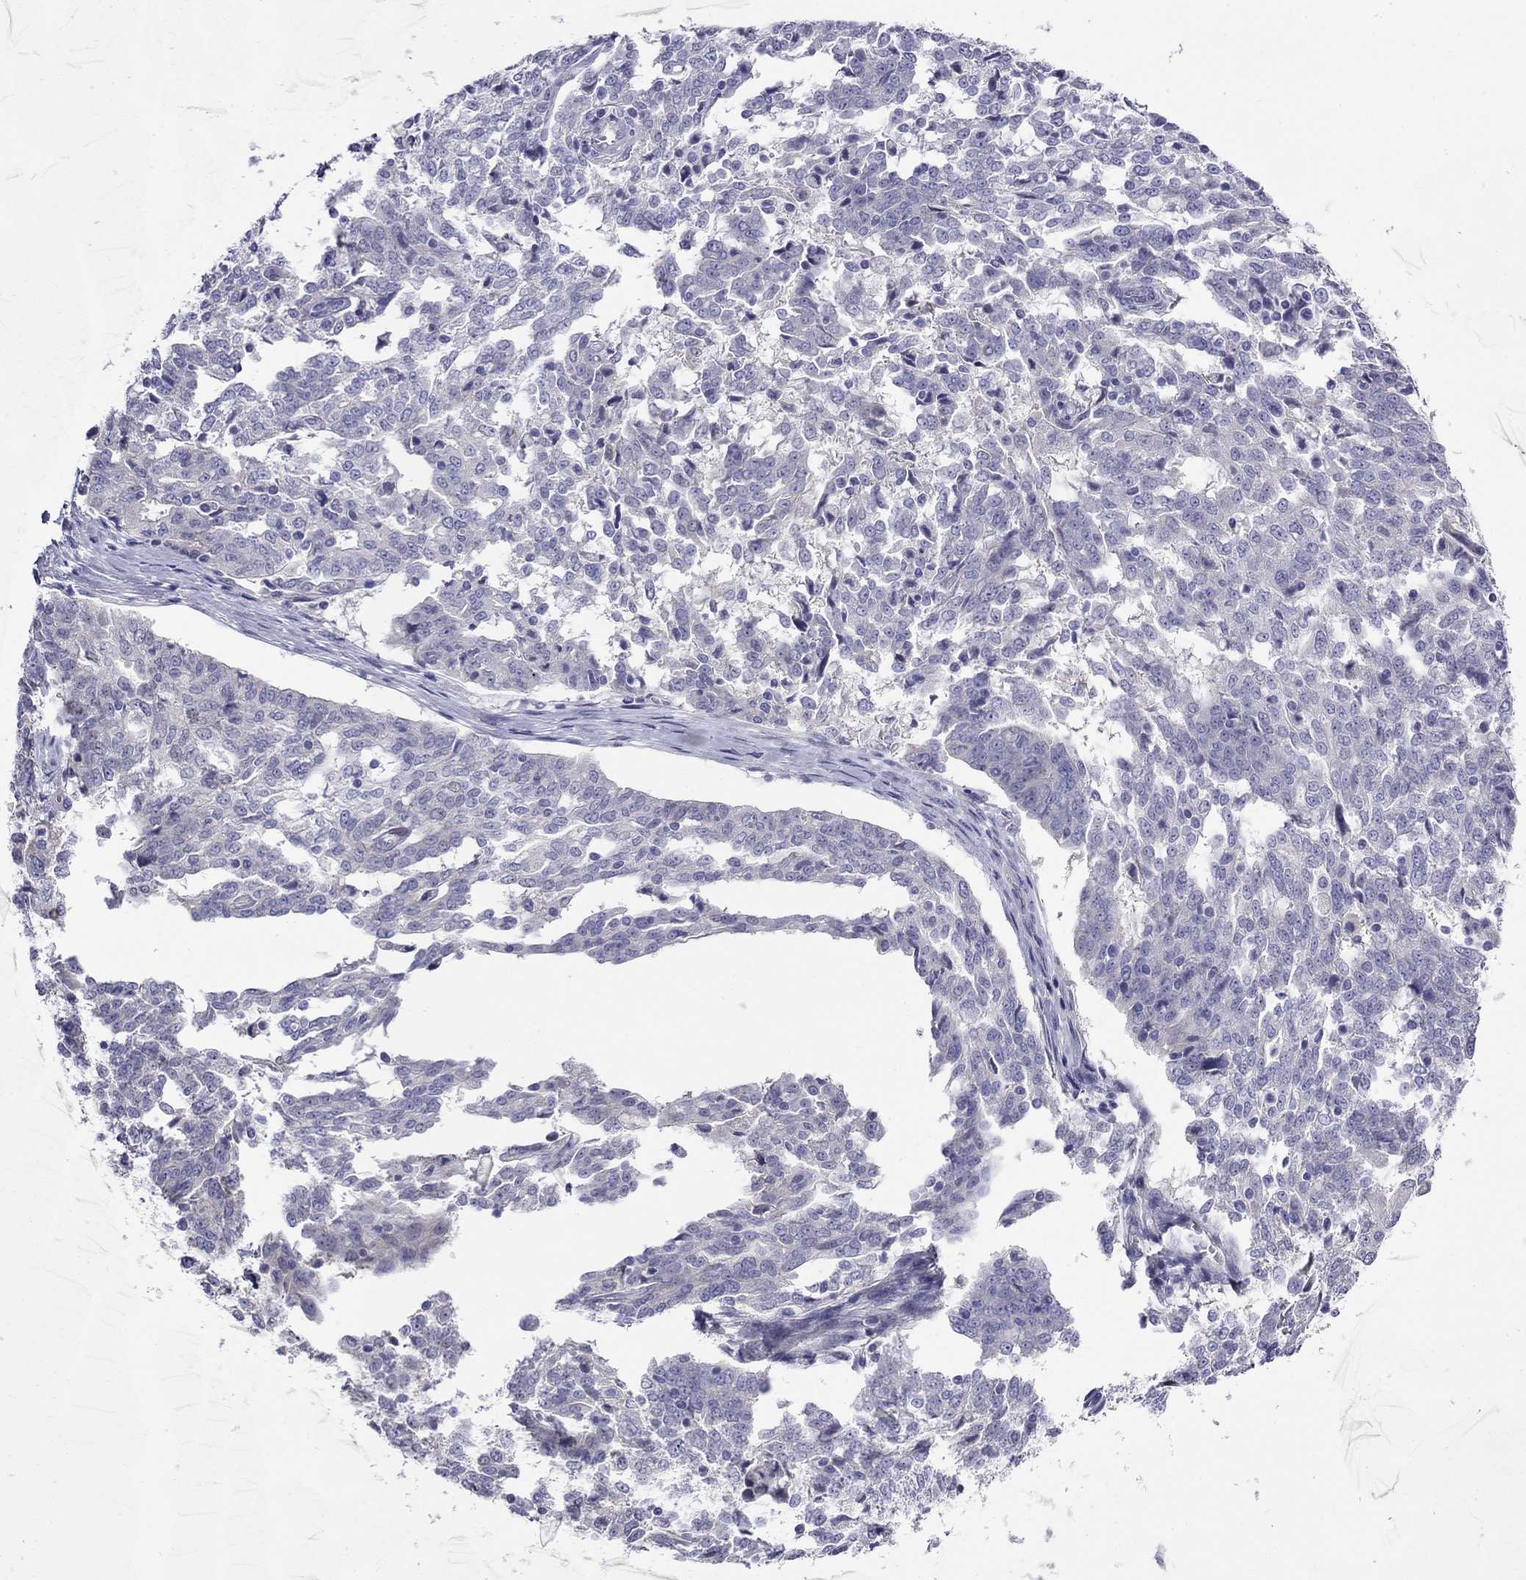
{"staining": {"intensity": "negative", "quantity": "none", "location": "none"}, "tissue": "ovarian cancer", "cell_type": "Tumor cells", "image_type": "cancer", "snomed": [{"axis": "morphology", "description": "Cystadenocarcinoma, serous, NOS"}, {"axis": "topography", "description": "Ovary"}], "caption": "Tumor cells show no significant protein expression in serous cystadenocarcinoma (ovarian).", "gene": "MGAT4C", "patient": {"sex": "female", "age": 67}}